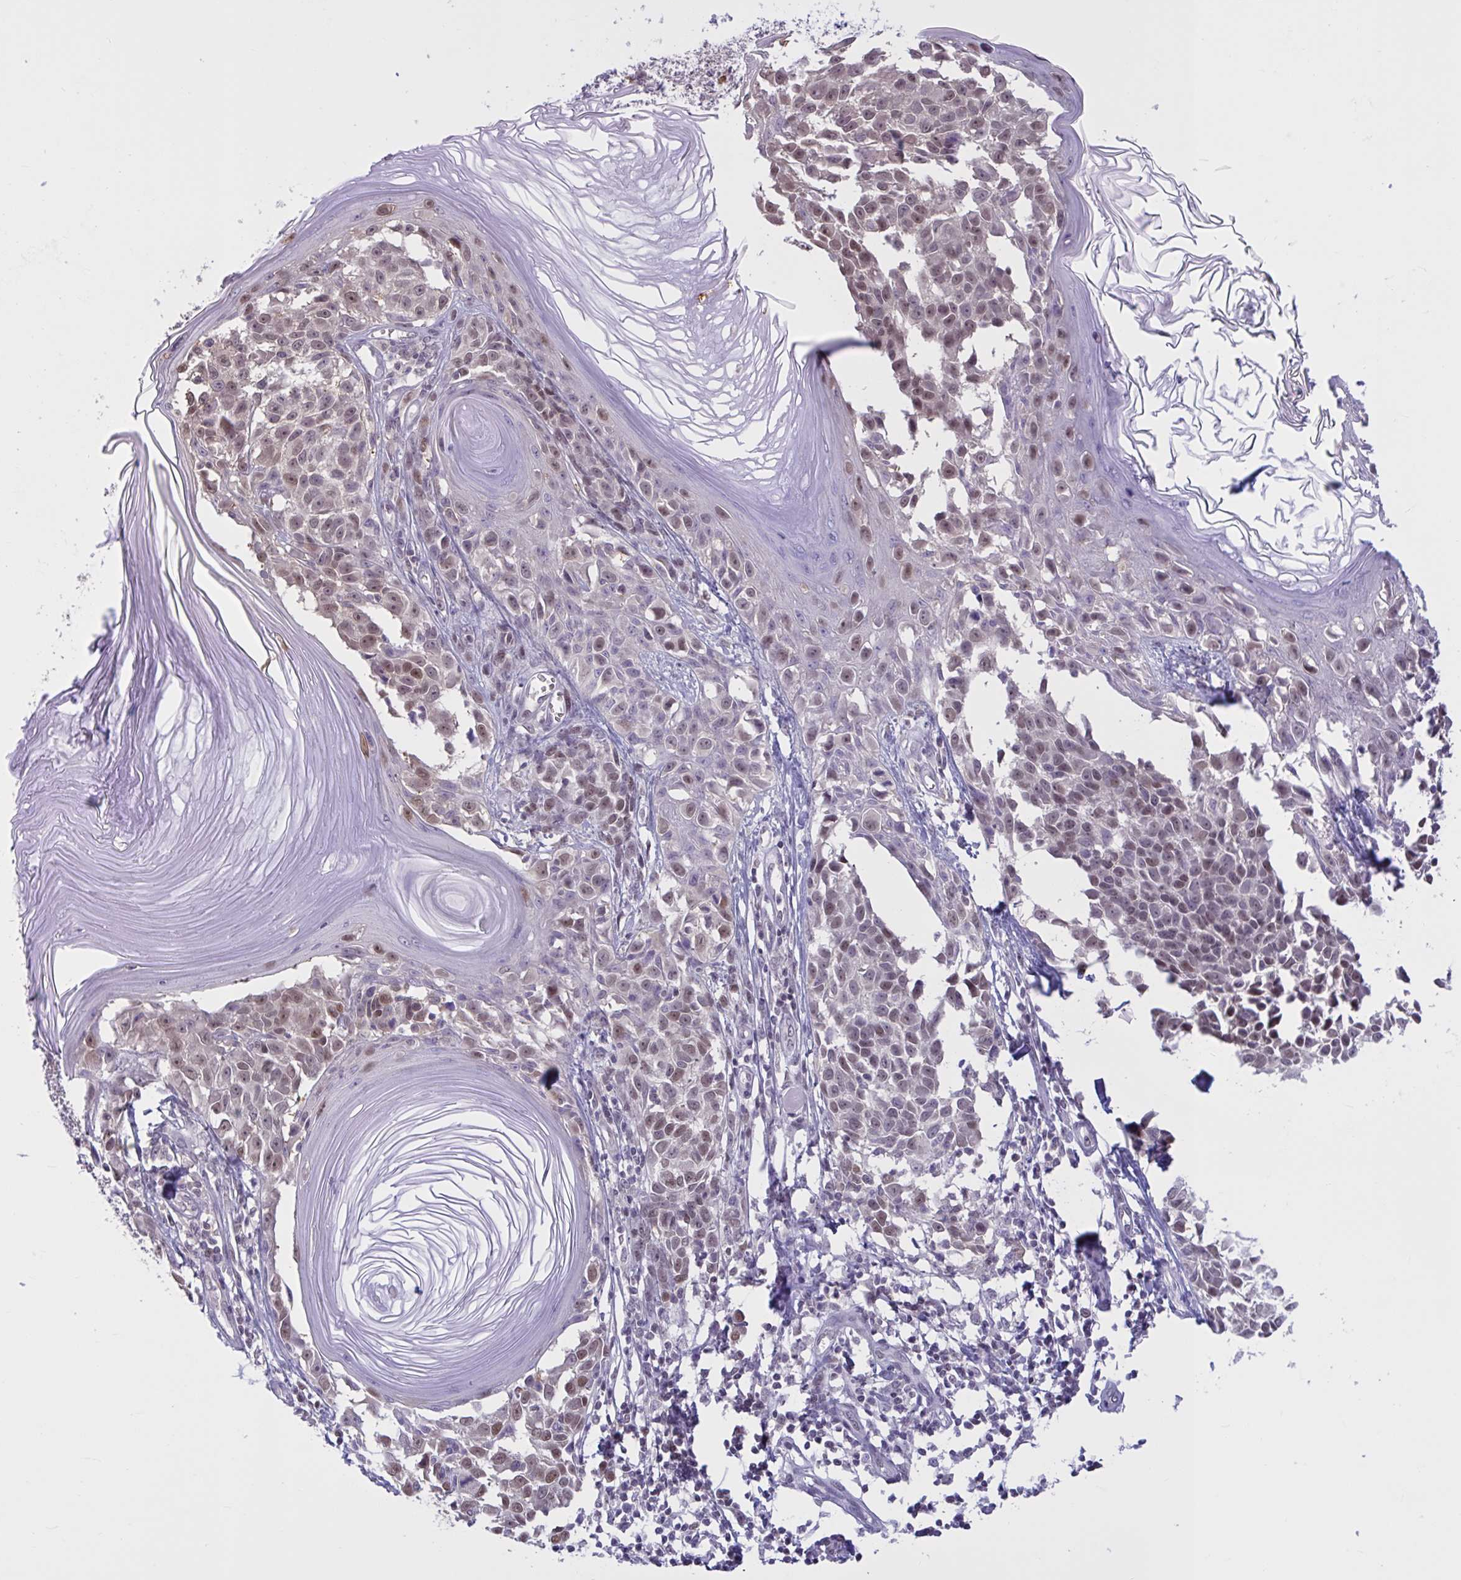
{"staining": {"intensity": "weak", "quantity": "25%-75%", "location": "nuclear"}, "tissue": "melanoma", "cell_type": "Tumor cells", "image_type": "cancer", "snomed": [{"axis": "morphology", "description": "Malignant melanoma, NOS"}, {"axis": "topography", "description": "Skin"}], "caption": "A brown stain highlights weak nuclear staining of a protein in human melanoma tumor cells.", "gene": "RBL1", "patient": {"sex": "male", "age": 73}}